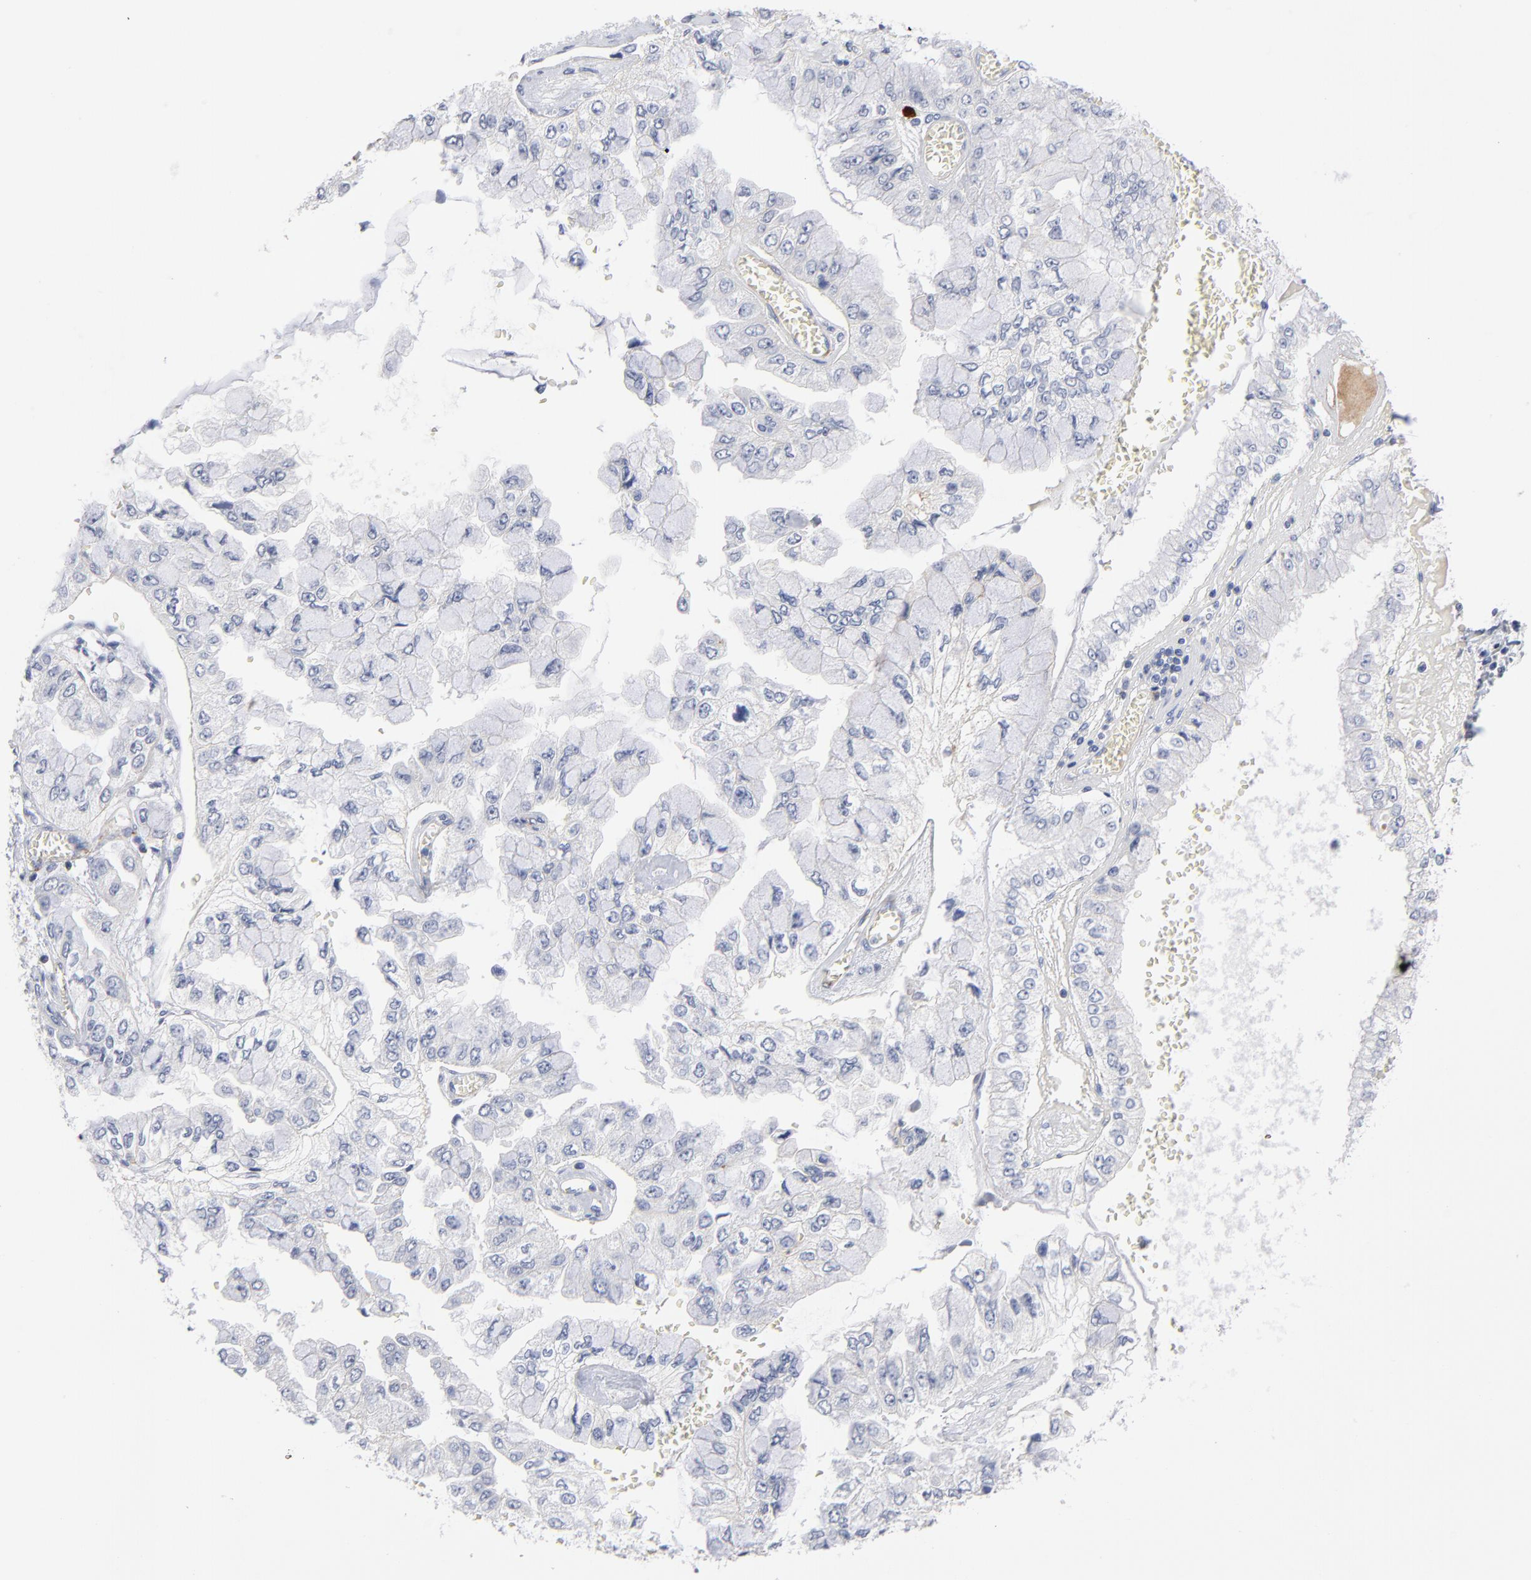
{"staining": {"intensity": "negative", "quantity": "none", "location": "none"}, "tissue": "liver cancer", "cell_type": "Tumor cells", "image_type": "cancer", "snomed": [{"axis": "morphology", "description": "Cholangiocarcinoma"}, {"axis": "topography", "description": "Liver"}], "caption": "Micrograph shows no significant protein staining in tumor cells of cholangiocarcinoma (liver).", "gene": "PDLIM2", "patient": {"sex": "female", "age": 79}}